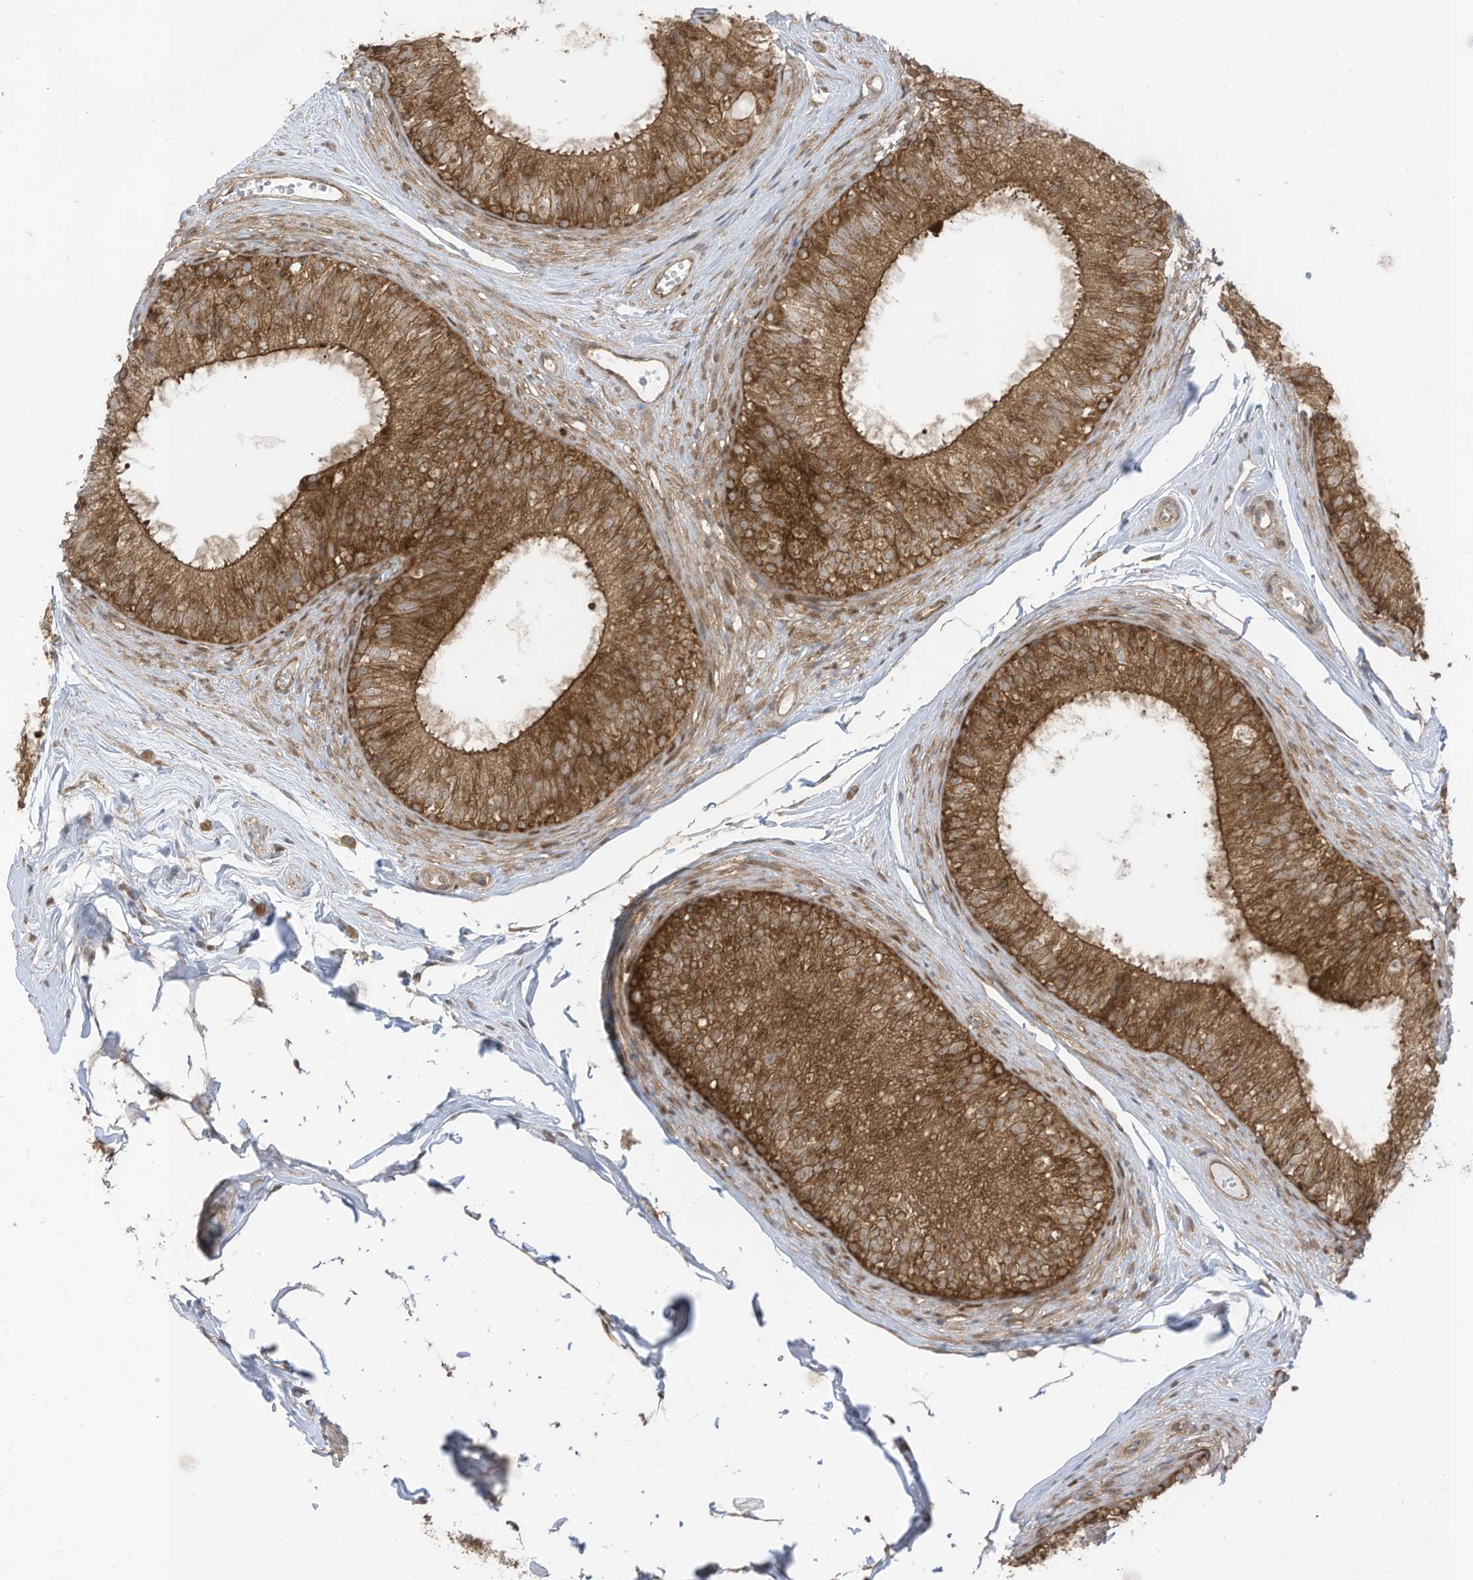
{"staining": {"intensity": "strong", "quantity": ">75%", "location": "cytoplasmic/membranous"}, "tissue": "epididymis", "cell_type": "Glandular cells", "image_type": "normal", "snomed": [{"axis": "morphology", "description": "Normal tissue, NOS"}, {"axis": "morphology", "description": "Seminoma in situ"}, {"axis": "topography", "description": "Testis"}, {"axis": "topography", "description": "Epididymis"}], "caption": "Glandular cells reveal high levels of strong cytoplasmic/membranous staining in approximately >75% of cells in benign epididymis.", "gene": "REPS1", "patient": {"sex": "male", "age": 28}}